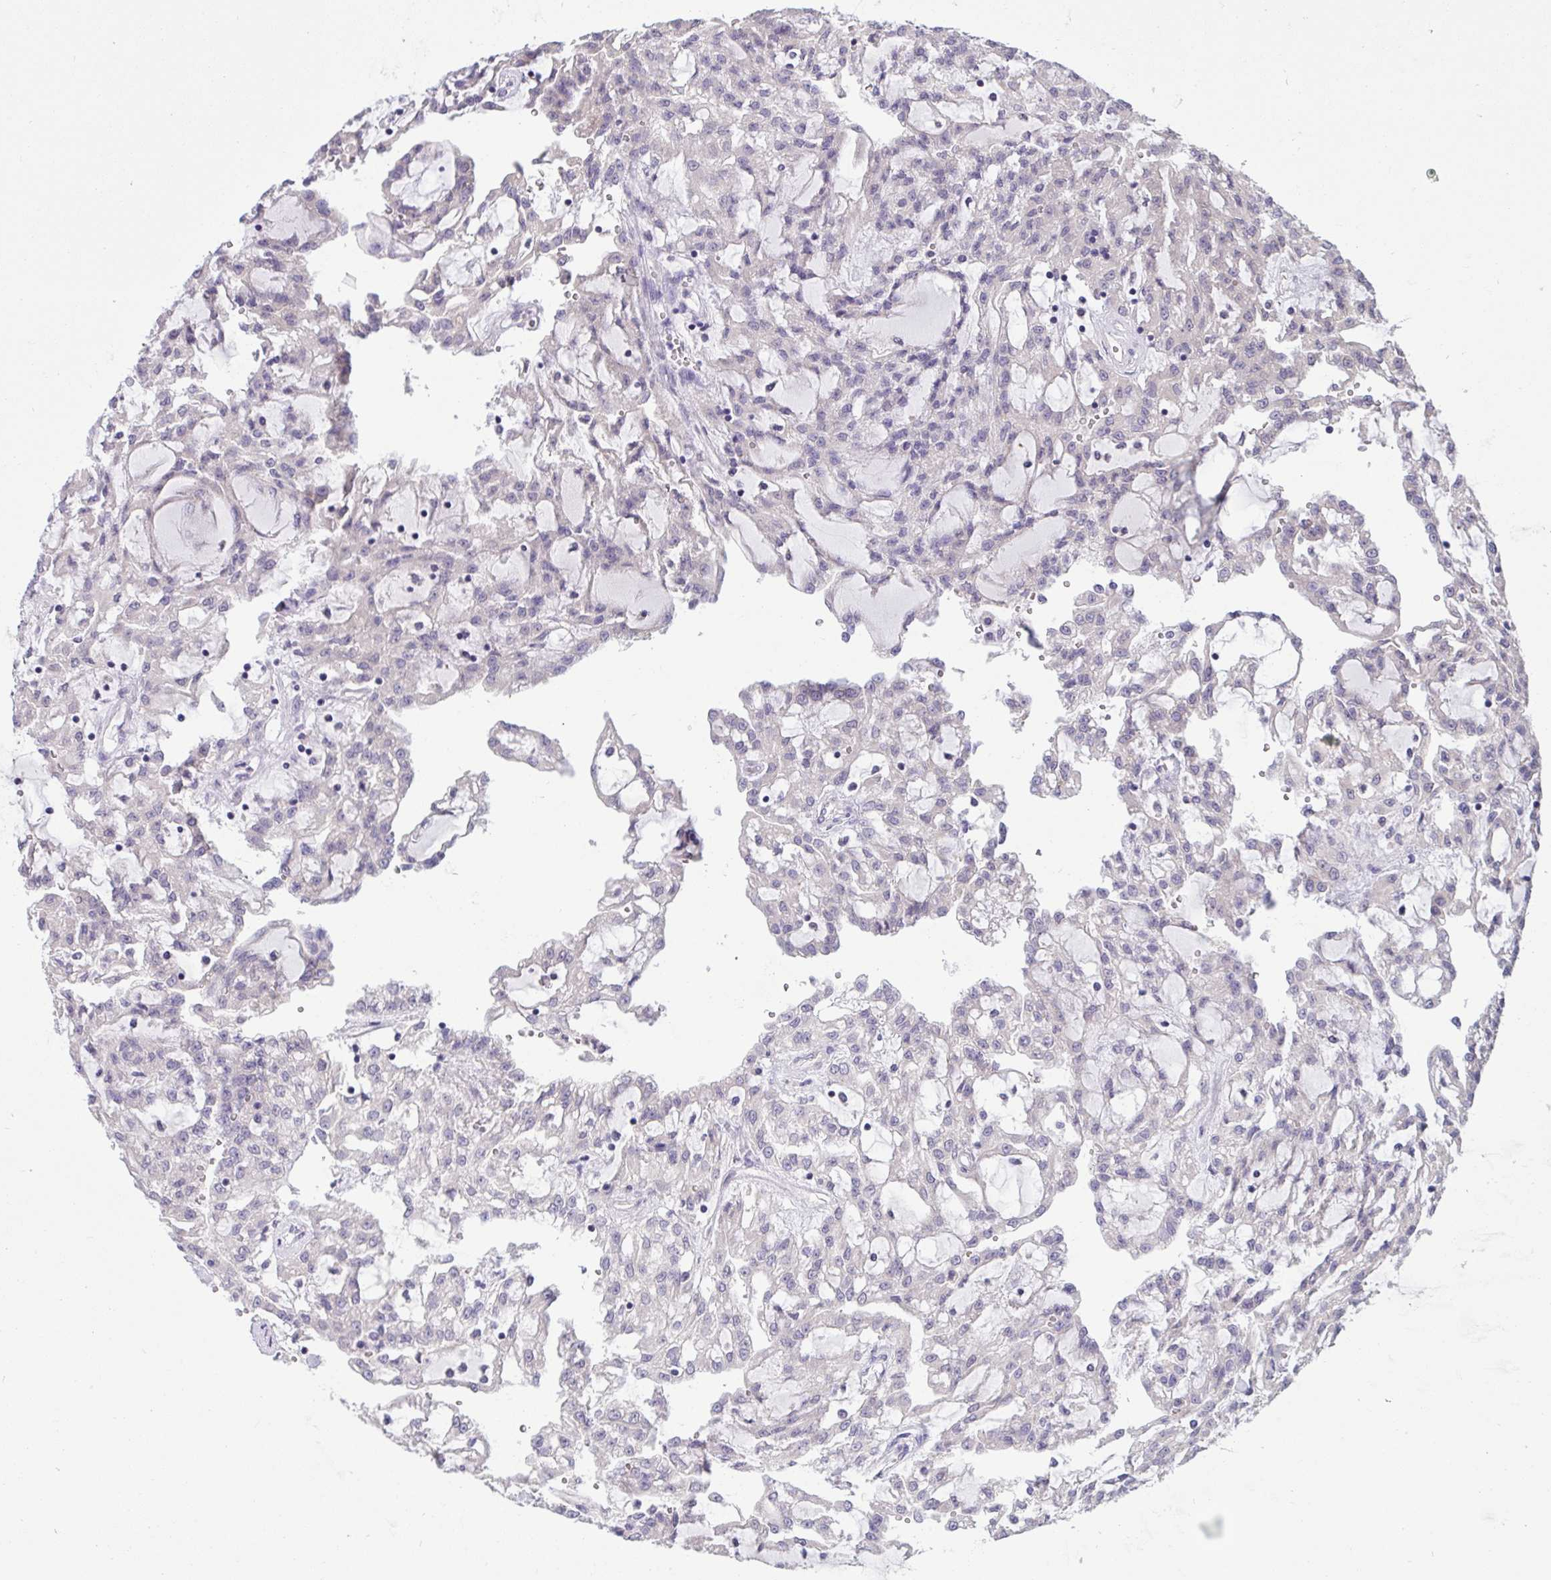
{"staining": {"intensity": "negative", "quantity": "none", "location": "none"}, "tissue": "renal cancer", "cell_type": "Tumor cells", "image_type": "cancer", "snomed": [{"axis": "morphology", "description": "Adenocarcinoma, NOS"}, {"axis": "topography", "description": "Kidney"}], "caption": "There is no significant positivity in tumor cells of adenocarcinoma (renal). Nuclei are stained in blue.", "gene": "TMEM41A", "patient": {"sex": "male", "age": 63}}